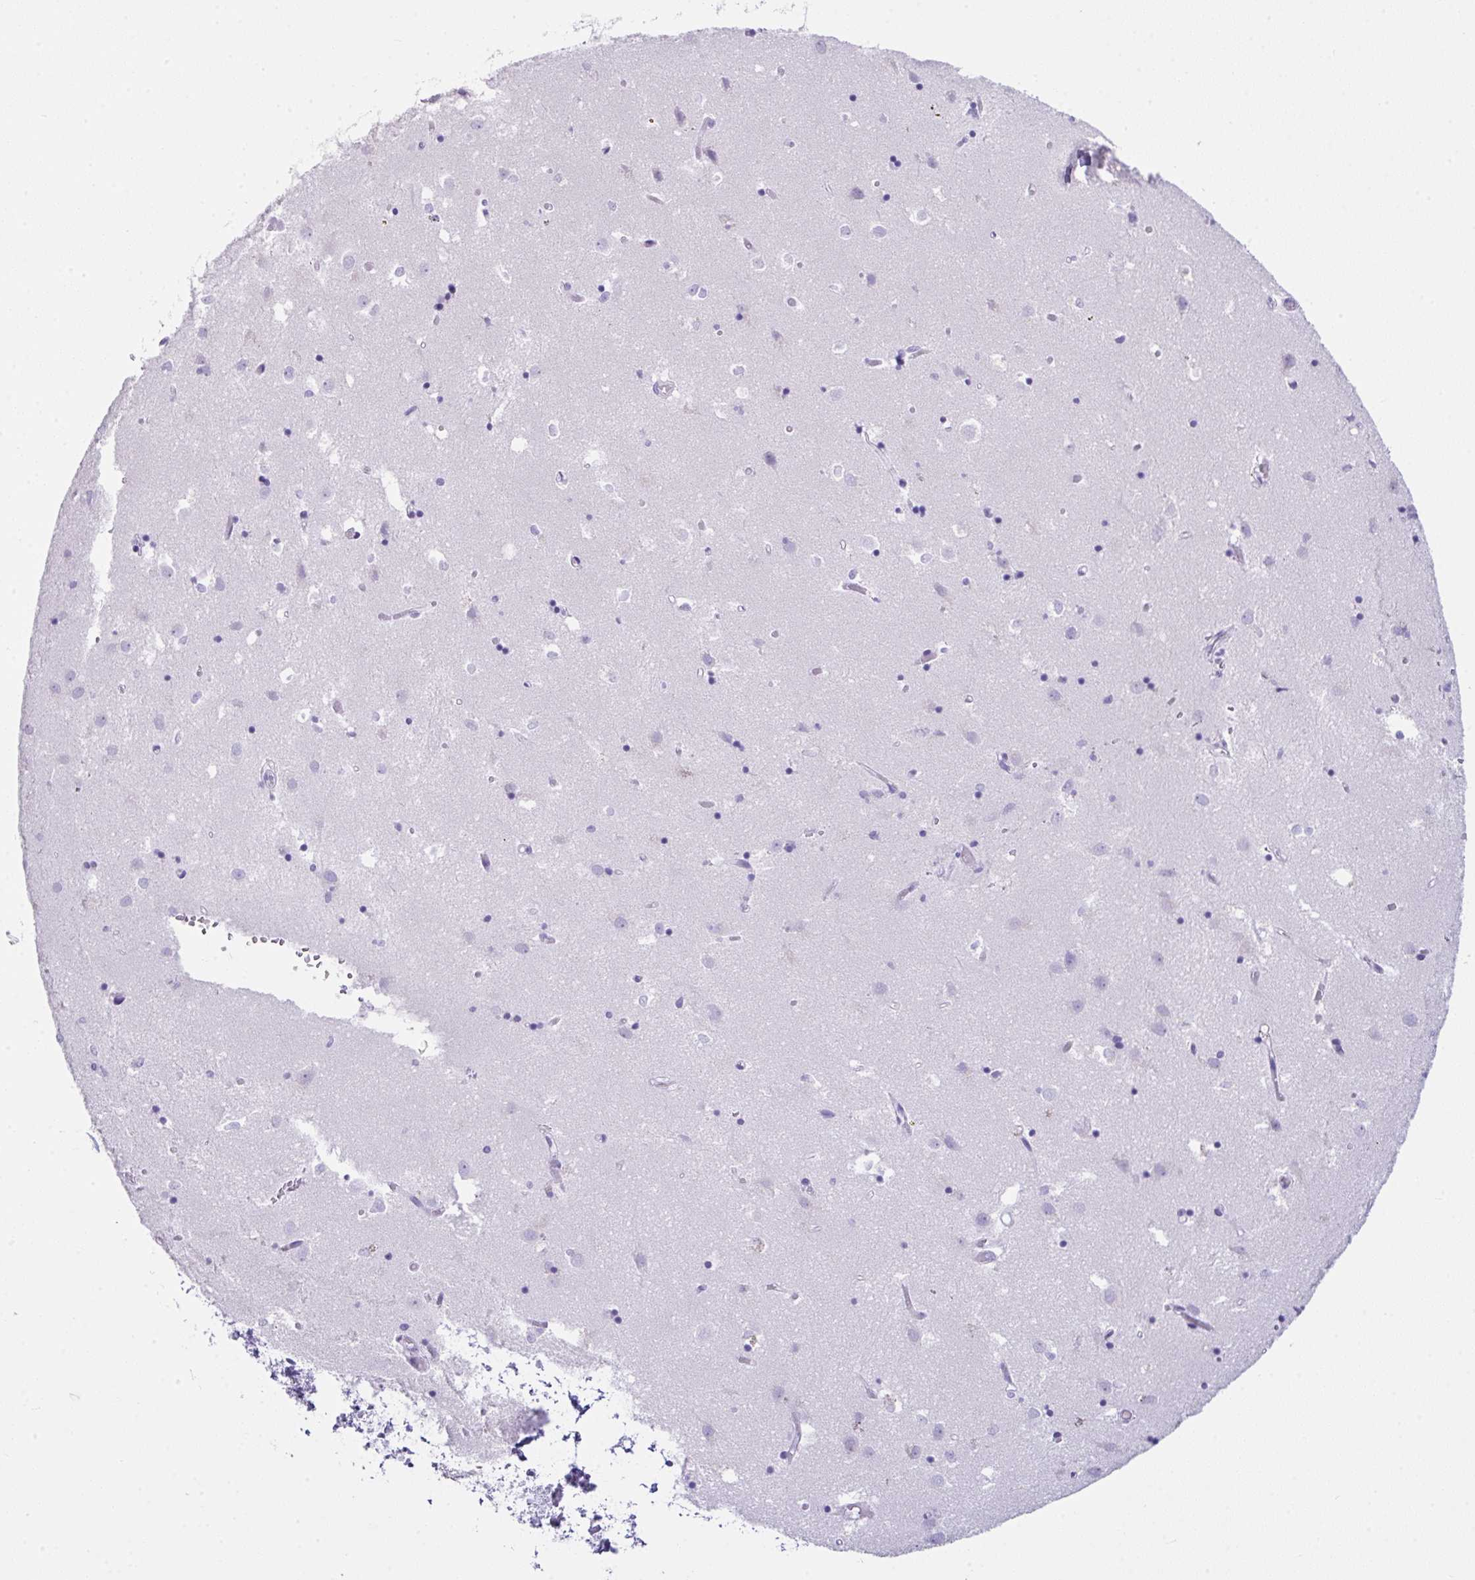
{"staining": {"intensity": "negative", "quantity": "none", "location": "none"}, "tissue": "caudate", "cell_type": "Glial cells", "image_type": "normal", "snomed": [{"axis": "morphology", "description": "Normal tissue, NOS"}, {"axis": "topography", "description": "Lateral ventricle wall"}], "caption": "Protein analysis of normal caudate displays no significant positivity in glial cells.", "gene": "LGALS4", "patient": {"sex": "male", "age": 70}}